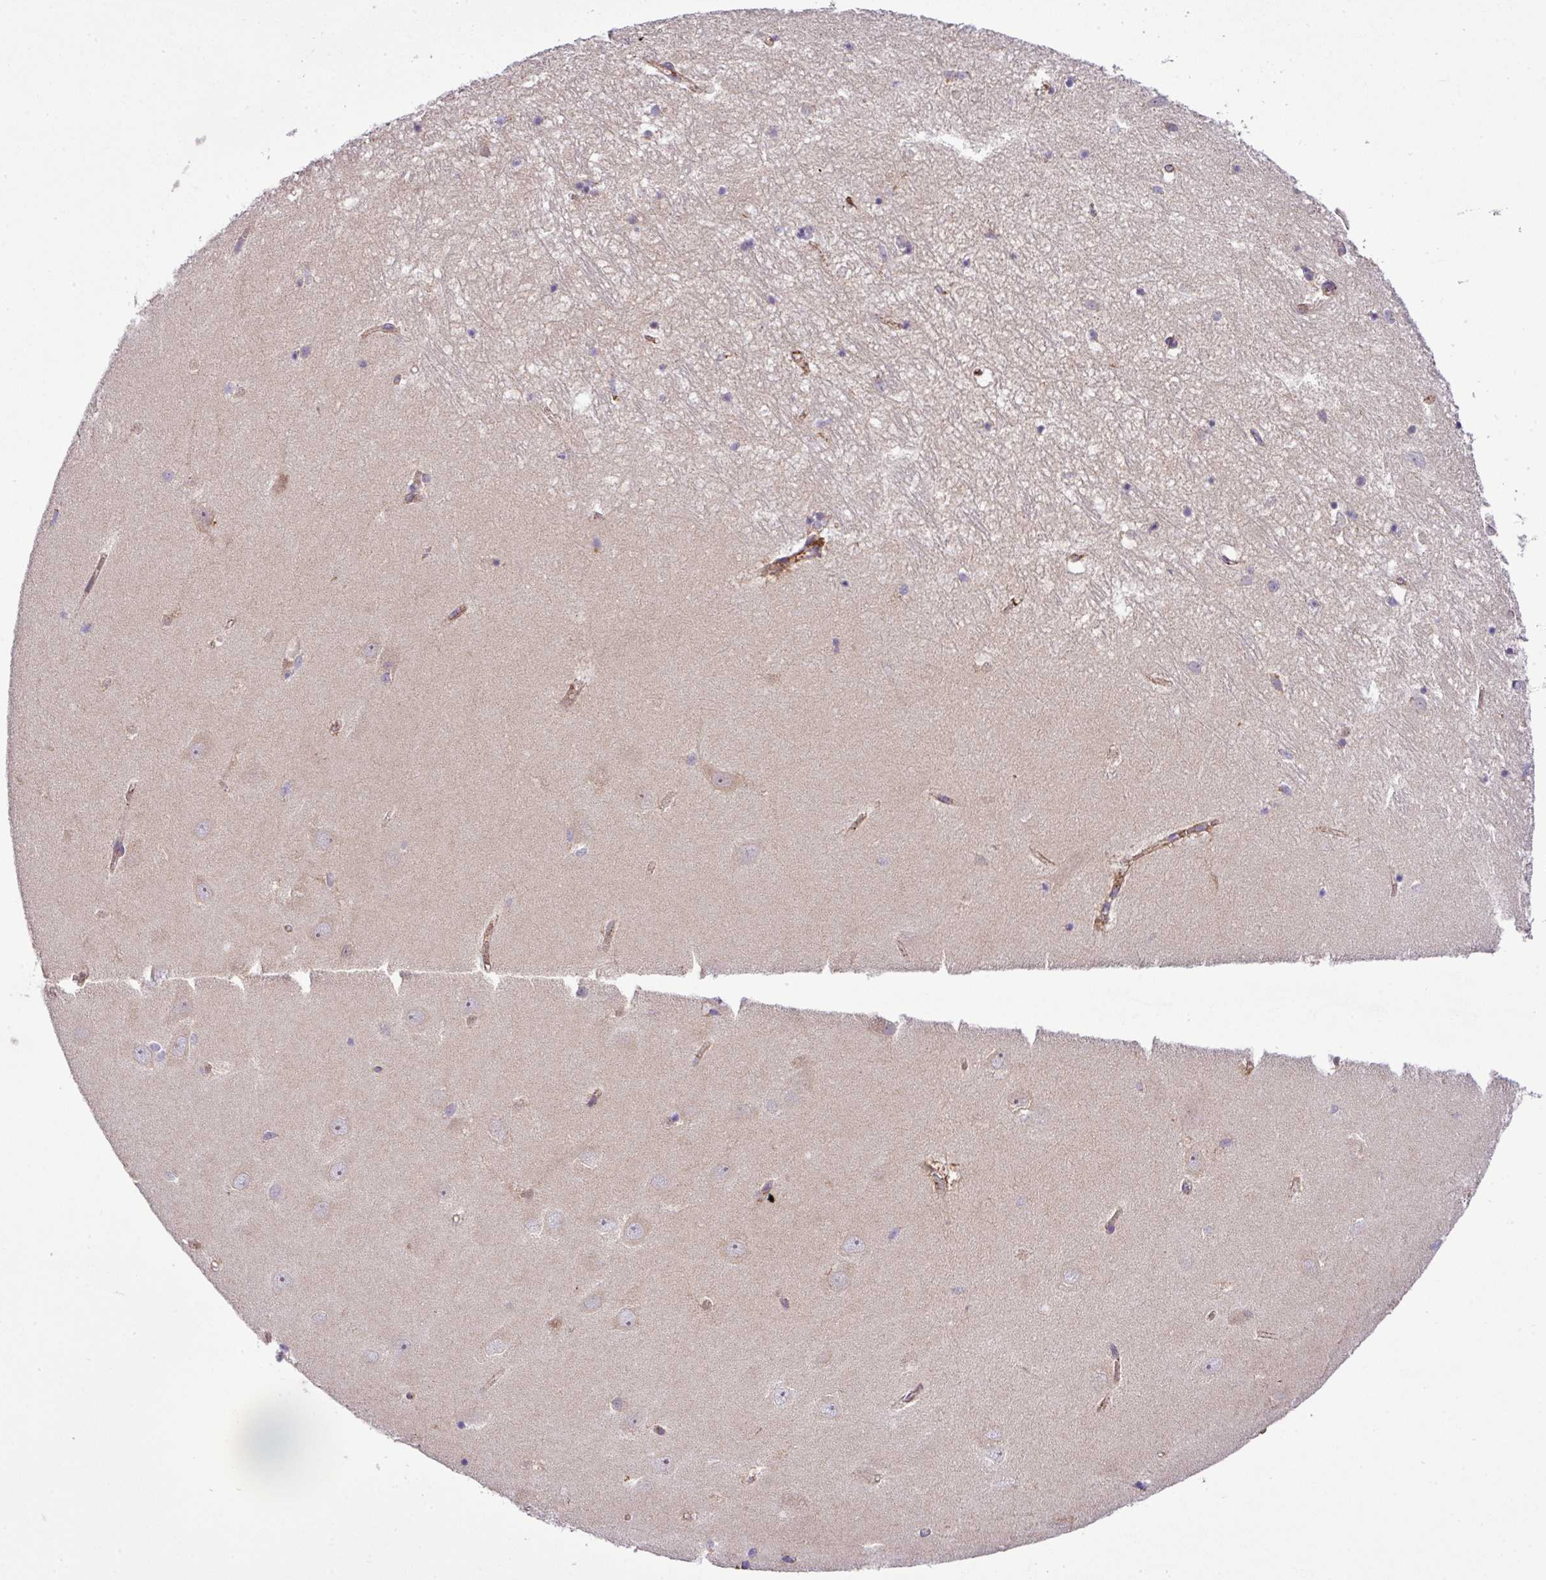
{"staining": {"intensity": "negative", "quantity": "none", "location": "none"}, "tissue": "hippocampus", "cell_type": "Glial cells", "image_type": "normal", "snomed": [{"axis": "morphology", "description": "Normal tissue, NOS"}, {"axis": "topography", "description": "Hippocampus"}], "caption": "Immunohistochemistry (IHC) micrograph of unremarkable hippocampus: hippocampus stained with DAB exhibits no significant protein staining in glial cells.", "gene": "ZNF569", "patient": {"sex": "female", "age": 64}}